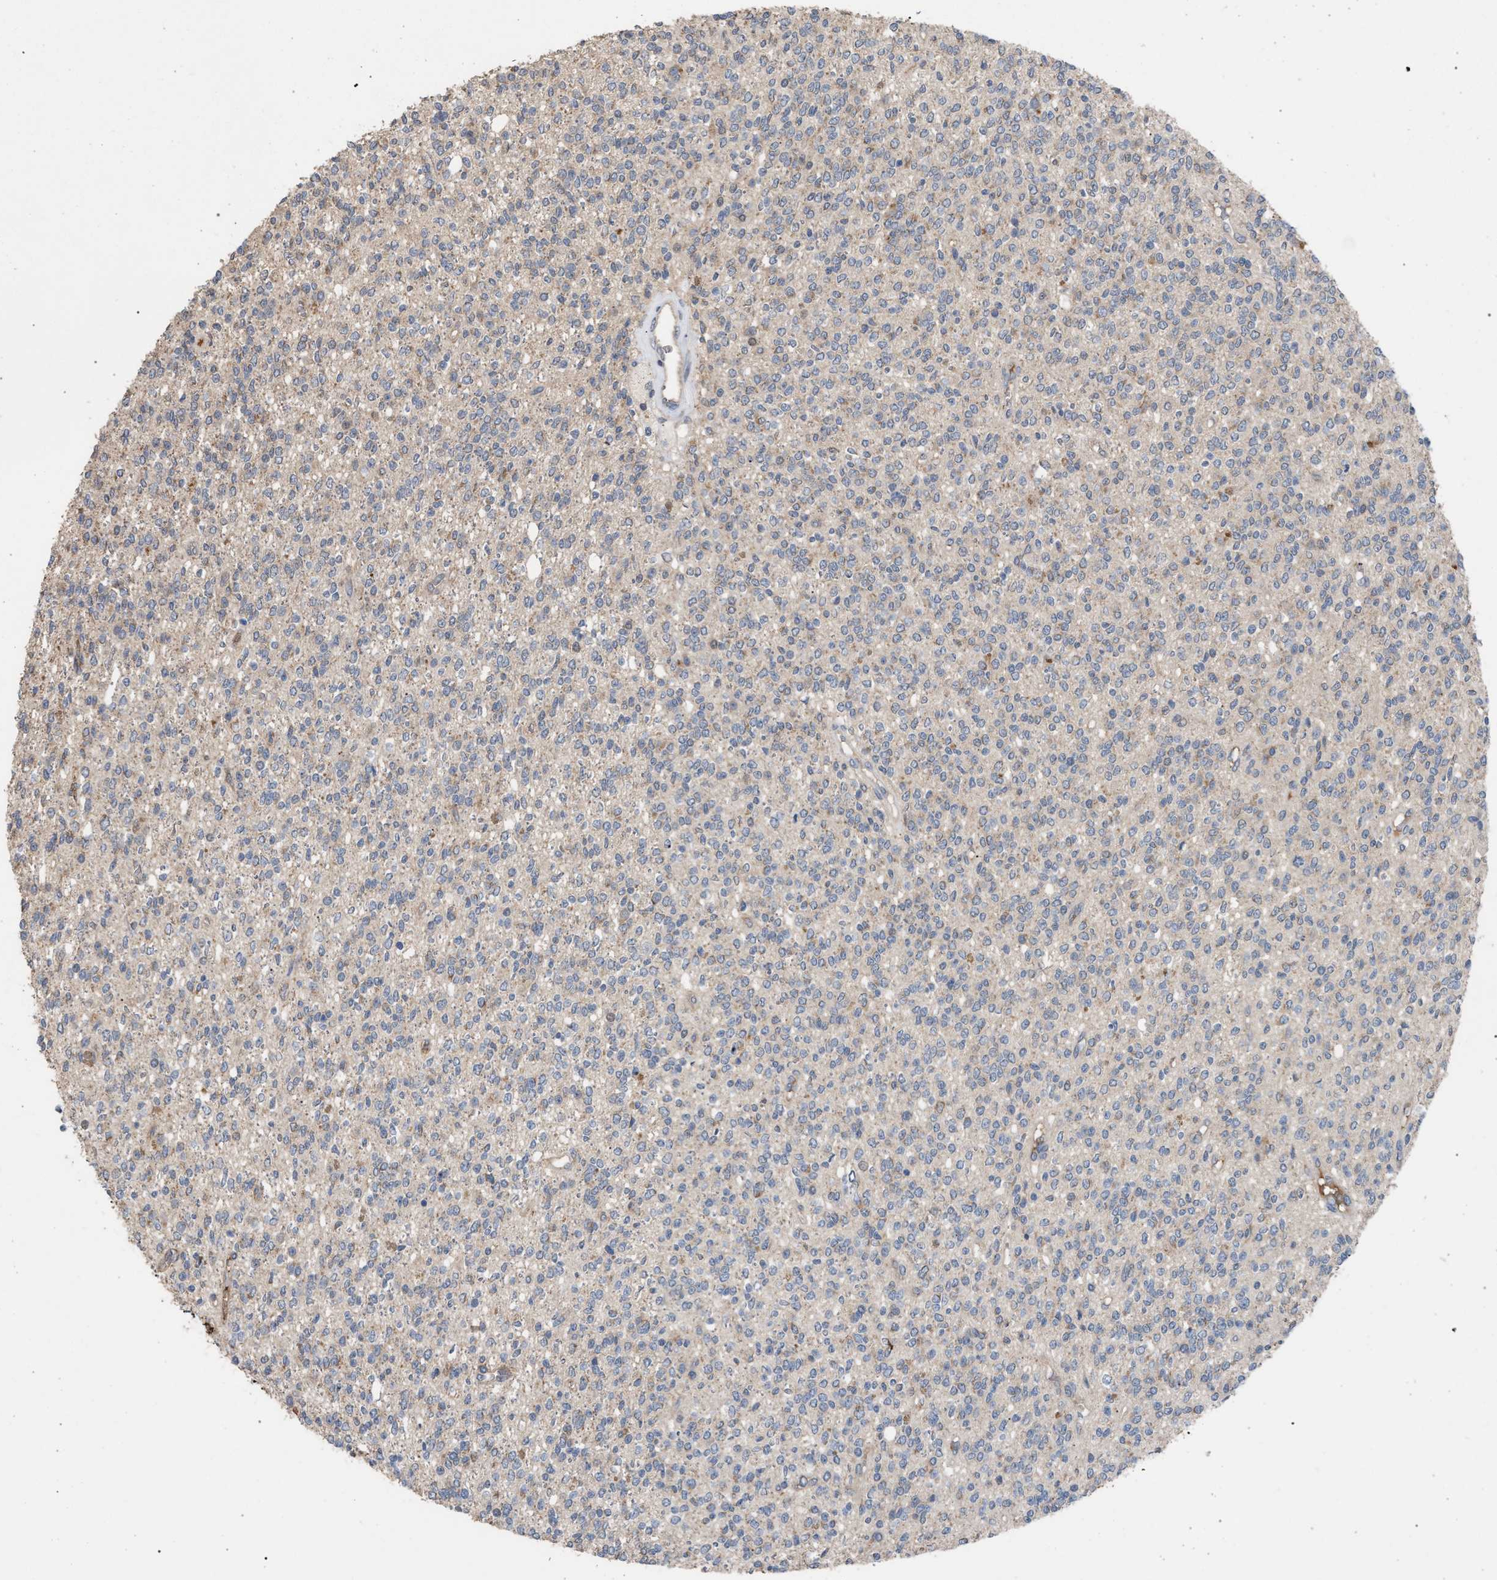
{"staining": {"intensity": "negative", "quantity": "none", "location": "none"}, "tissue": "glioma", "cell_type": "Tumor cells", "image_type": "cancer", "snomed": [{"axis": "morphology", "description": "Glioma, malignant, High grade"}, {"axis": "topography", "description": "Brain"}], "caption": "This is a photomicrograph of immunohistochemistry (IHC) staining of malignant glioma (high-grade), which shows no staining in tumor cells.", "gene": "TECPR1", "patient": {"sex": "male", "age": 34}}